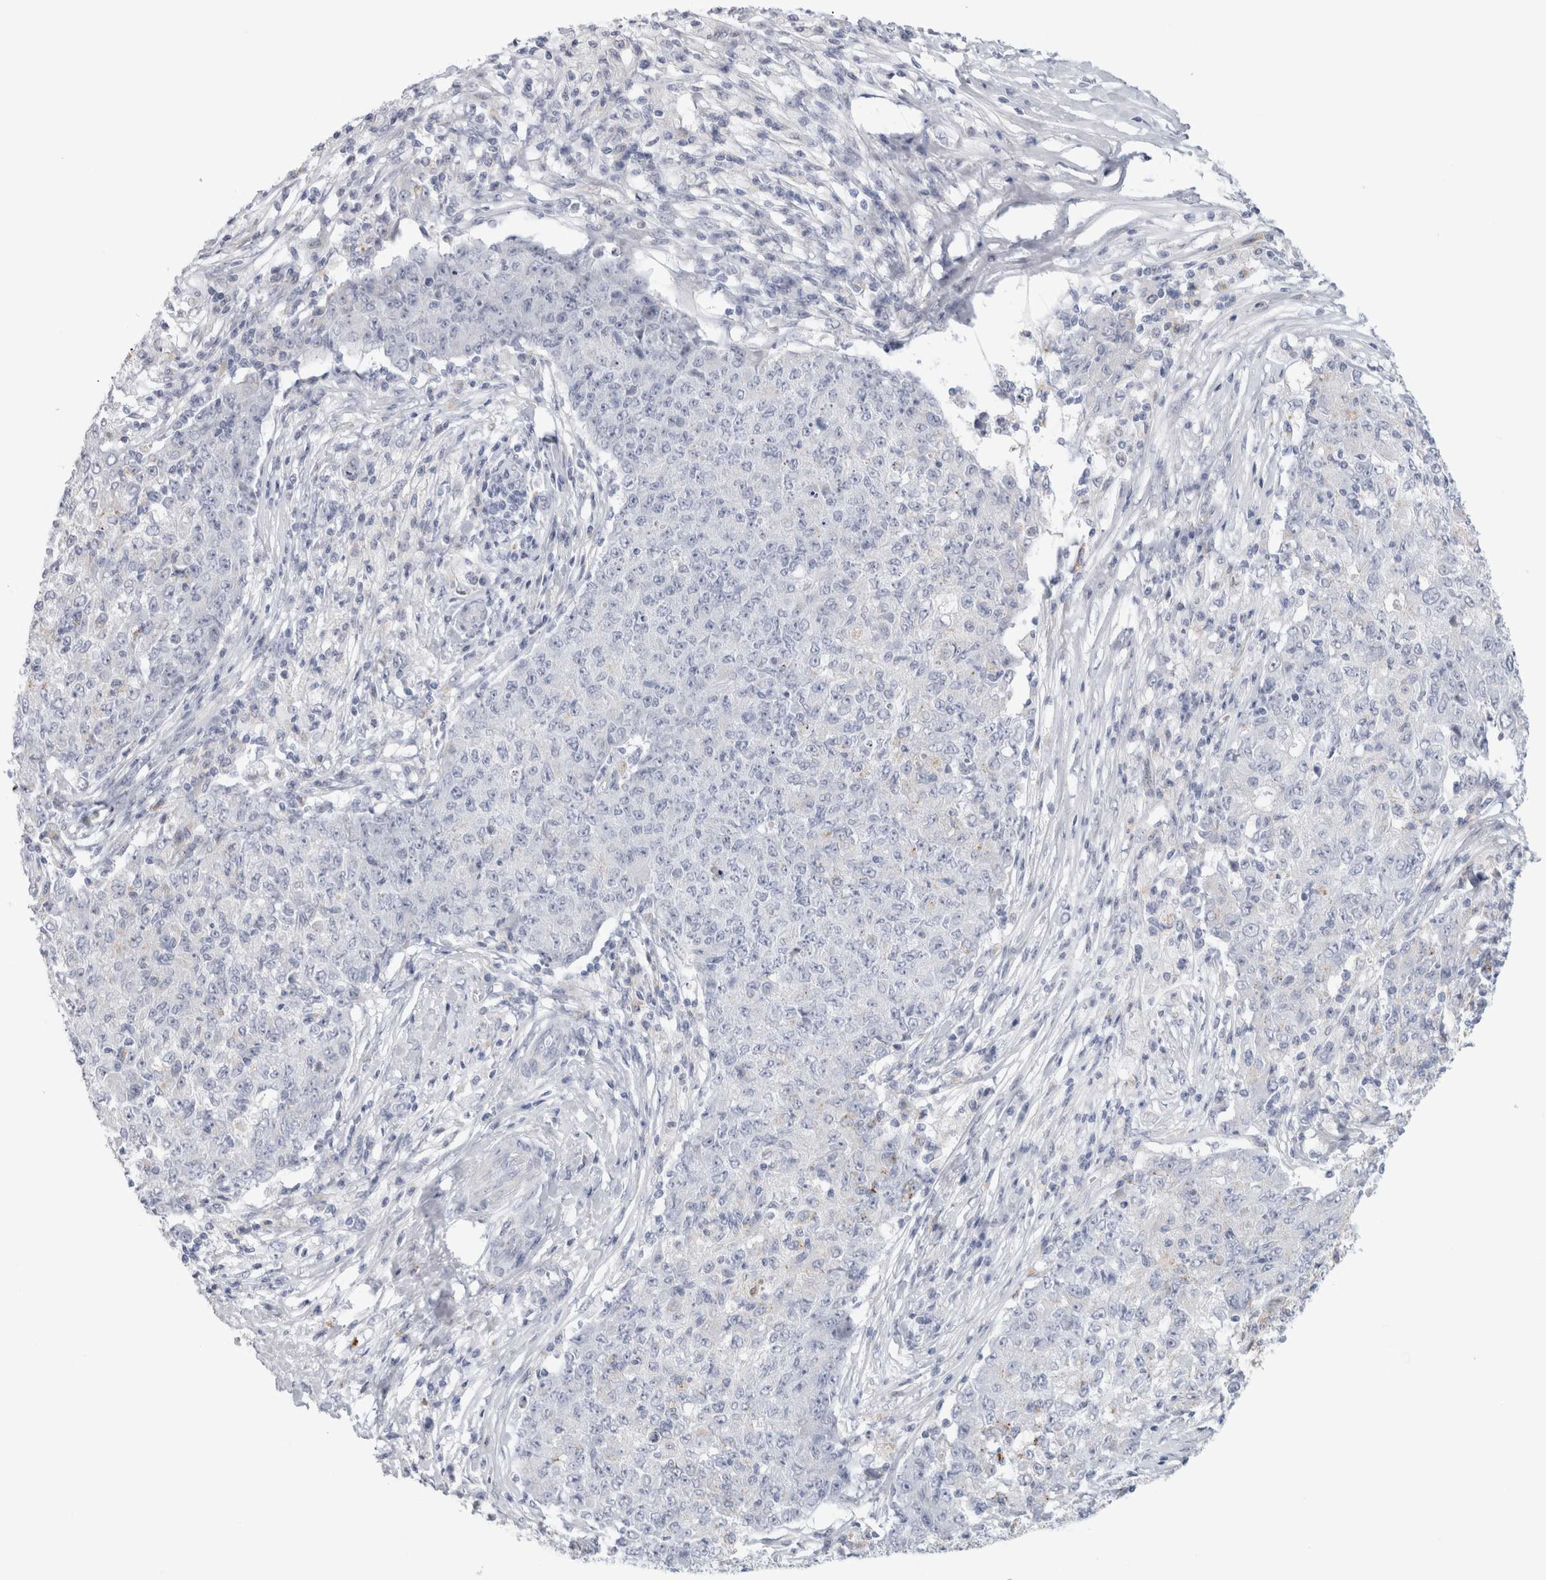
{"staining": {"intensity": "negative", "quantity": "none", "location": "none"}, "tissue": "ovarian cancer", "cell_type": "Tumor cells", "image_type": "cancer", "snomed": [{"axis": "morphology", "description": "Carcinoma, endometroid"}, {"axis": "topography", "description": "Ovary"}], "caption": "This is an immunohistochemistry (IHC) histopathology image of endometroid carcinoma (ovarian). There is no expression in tumor cells.", "gene": "ANKMY1", "patient": {"sex": "female", "age": 42}}